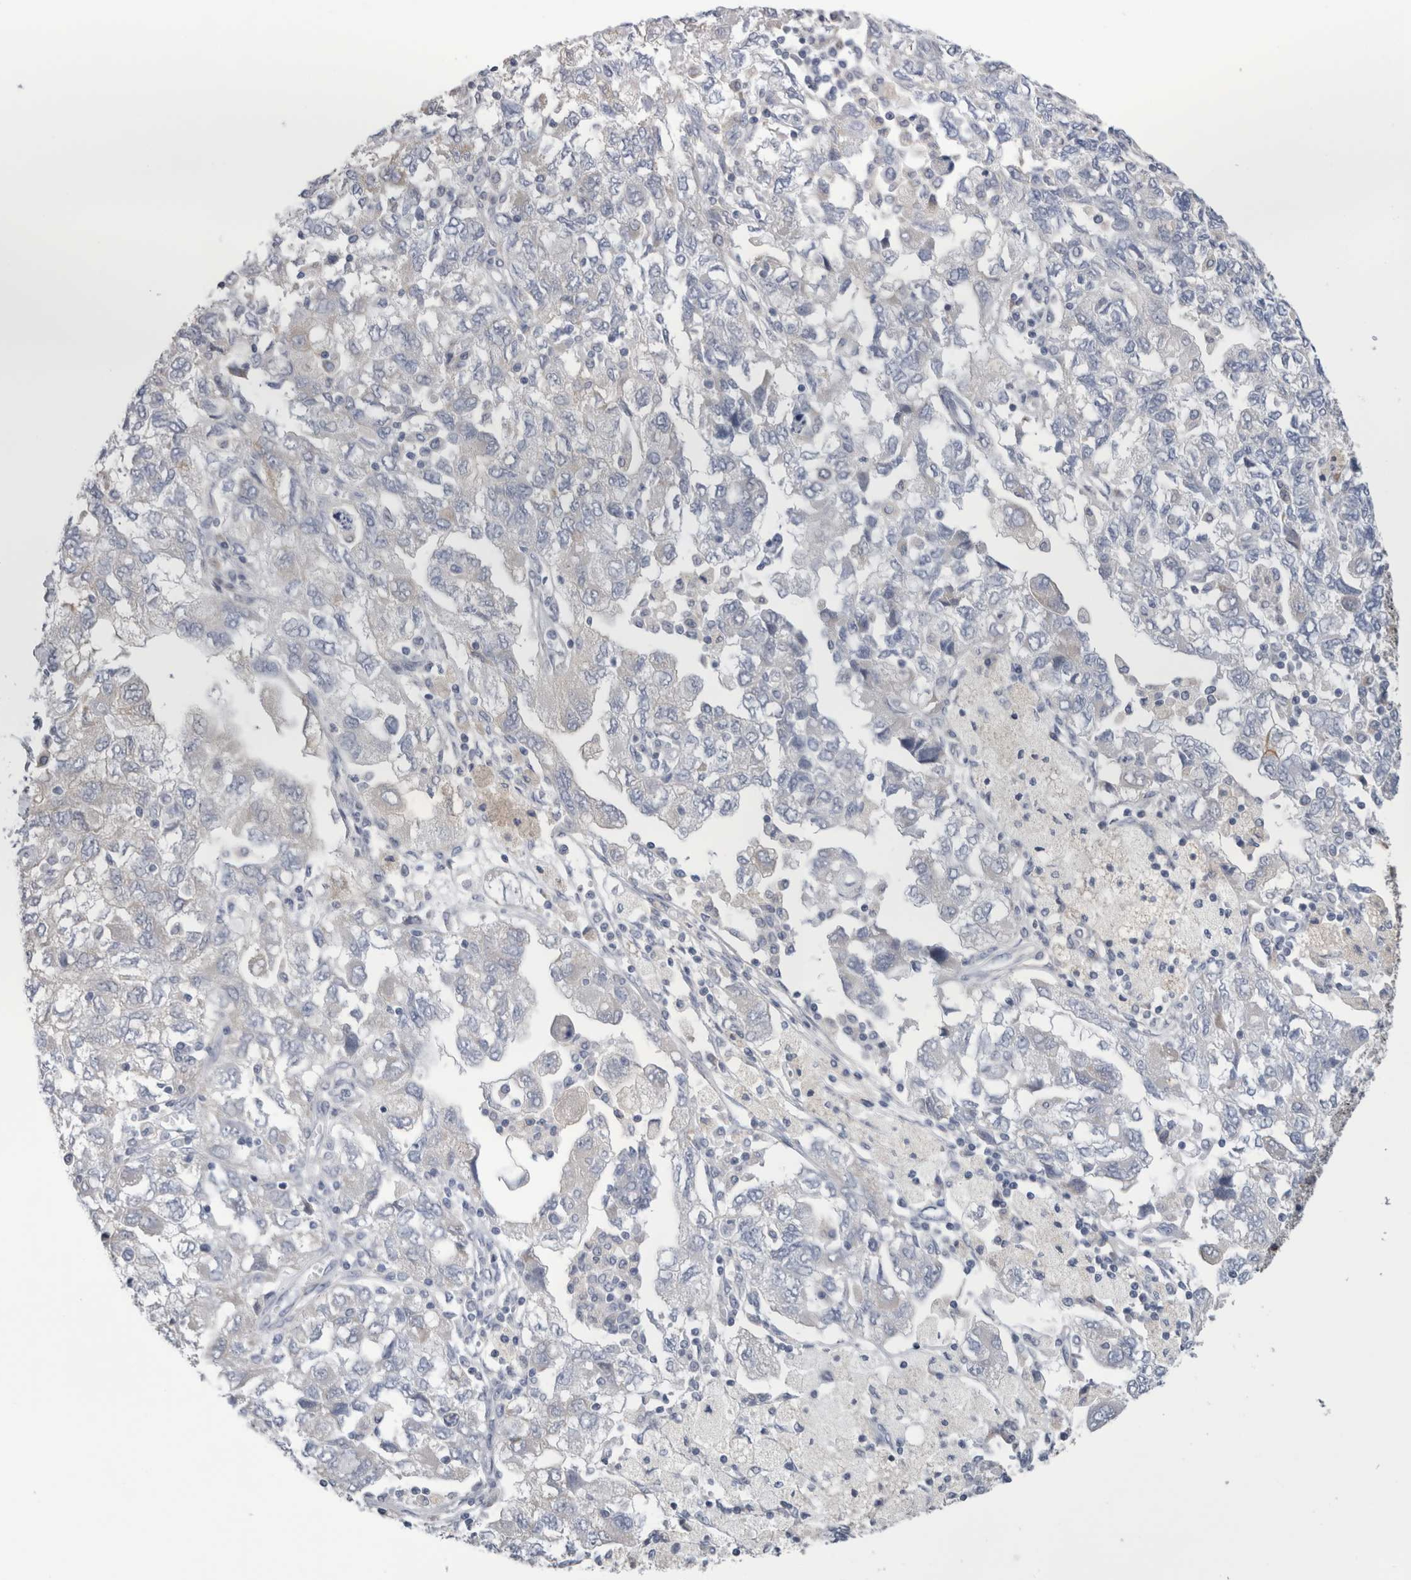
{"staining": {"intensity": "negative", "quantity": "none", "location": "none"}, "tissue": "ovarian cancer", "cell_type": "Tumor cells", "image_type": "cancer", "snomed": [{"axis": "morphology", "description": "Carcinoma, NOS"}, {"axis": "morphology", "description": "Cystadenocarcinoma, serous, NOS"}, {"axis": "topography", "description": "Ovary"}], "caption": "An immunohistochemistry histopathology image of ovarian cancer (serous cystadenocarcinoma) is shown. There is no staining in tumor cells of ovarian cancer (serous cystadenocarcinoma).", "gene": "SMAP2", "patient": {"sex": "female", "age": 69}}